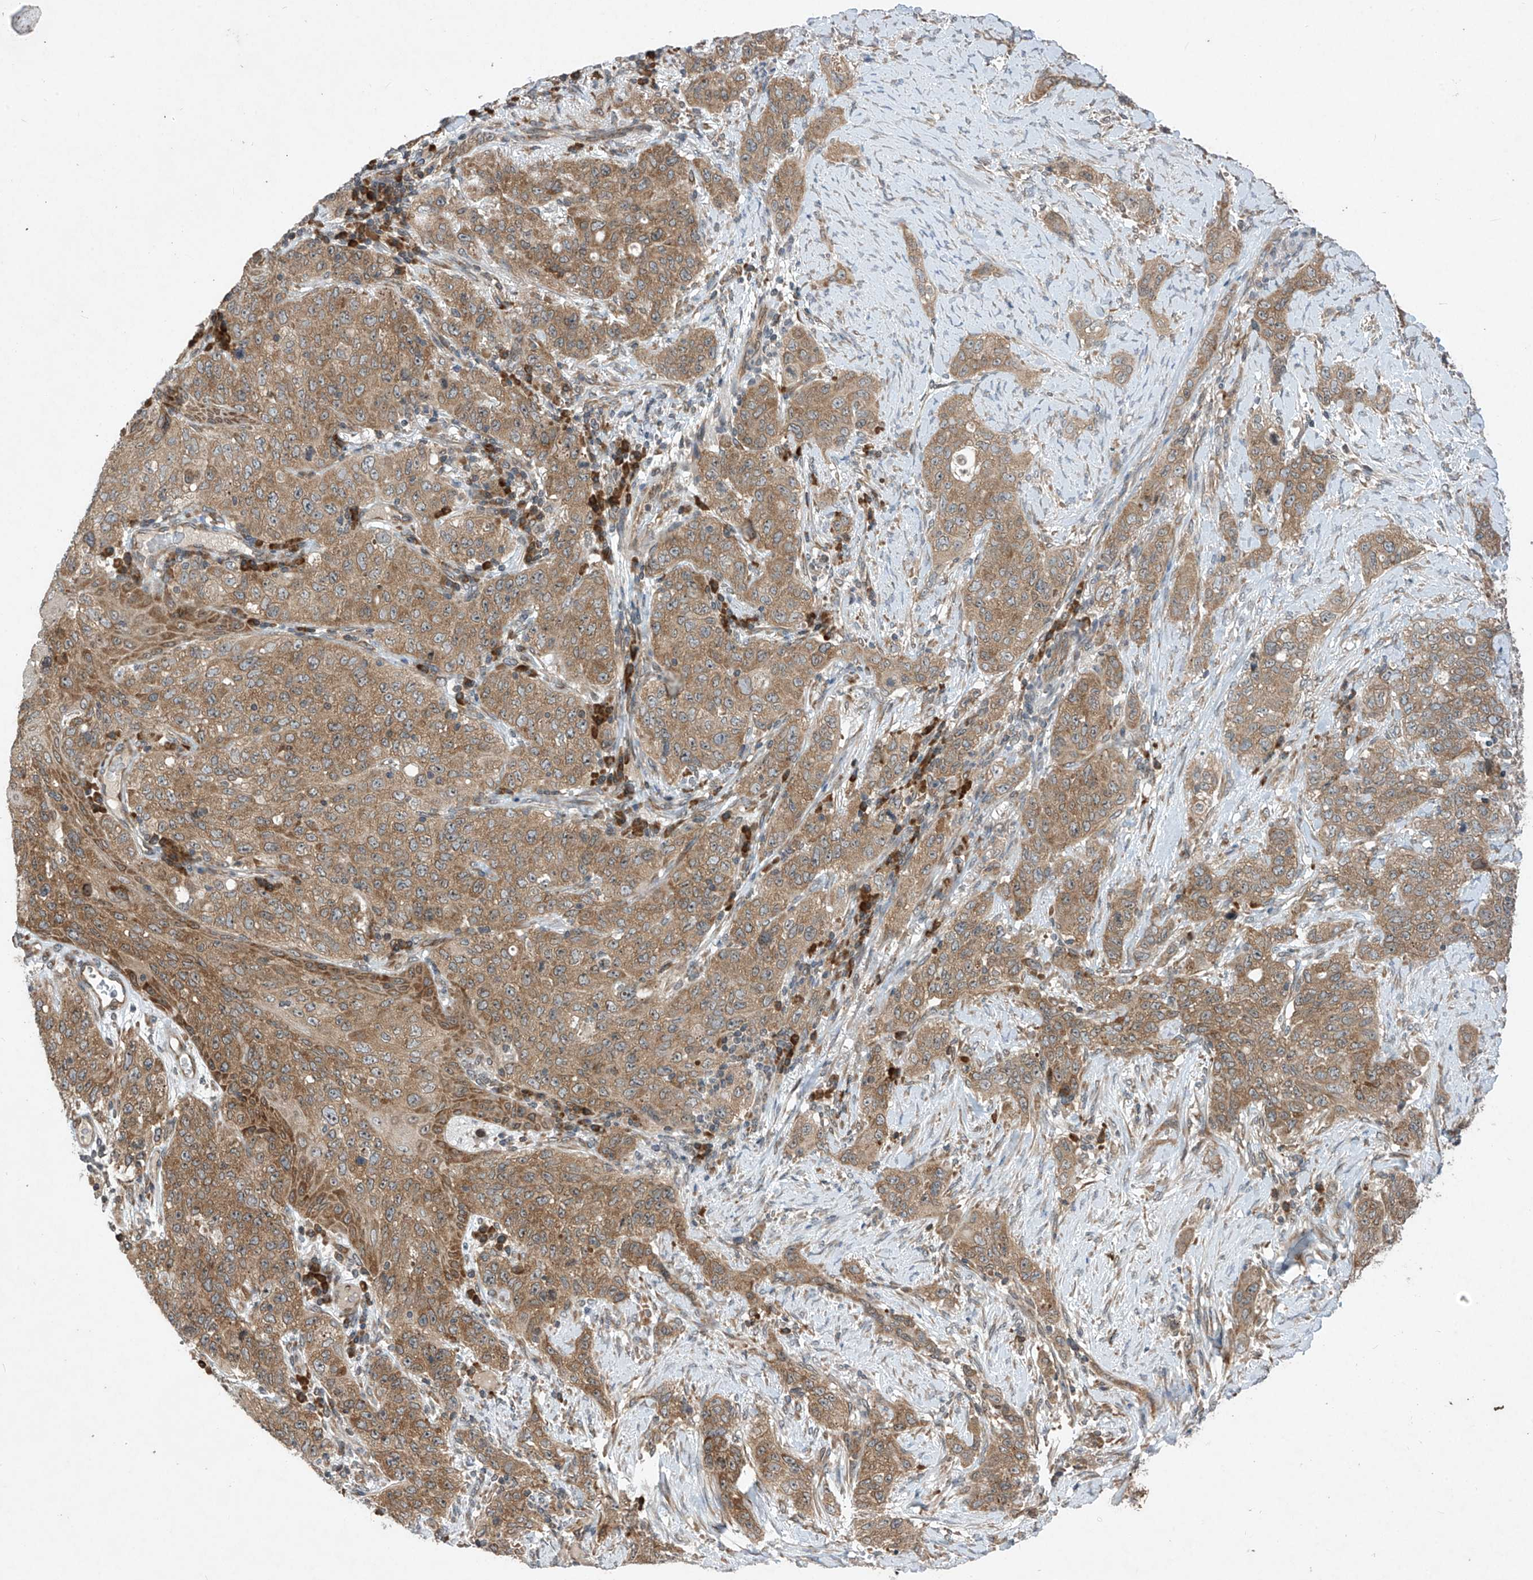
{"staining": {"intensity": "moderate", "quantity": ">75%", "location": "cytoplasmic/membranous"}, "tissue": "stomach cancer", "cell_type": "Tumor cells", "image_type": "cancer", "snomed": [{"axis": "morphology", "description": "Adenocarcinoma, NOS"}, {"axis": "topography", "description": "Stomach"}], "caption": "Tumor cells show moderate cytoplasmic/membranous expression in approximately >75% of cells in stomach cancer.", "gene": "RPL34", "patient": {"sex": "male", "age": 48}}